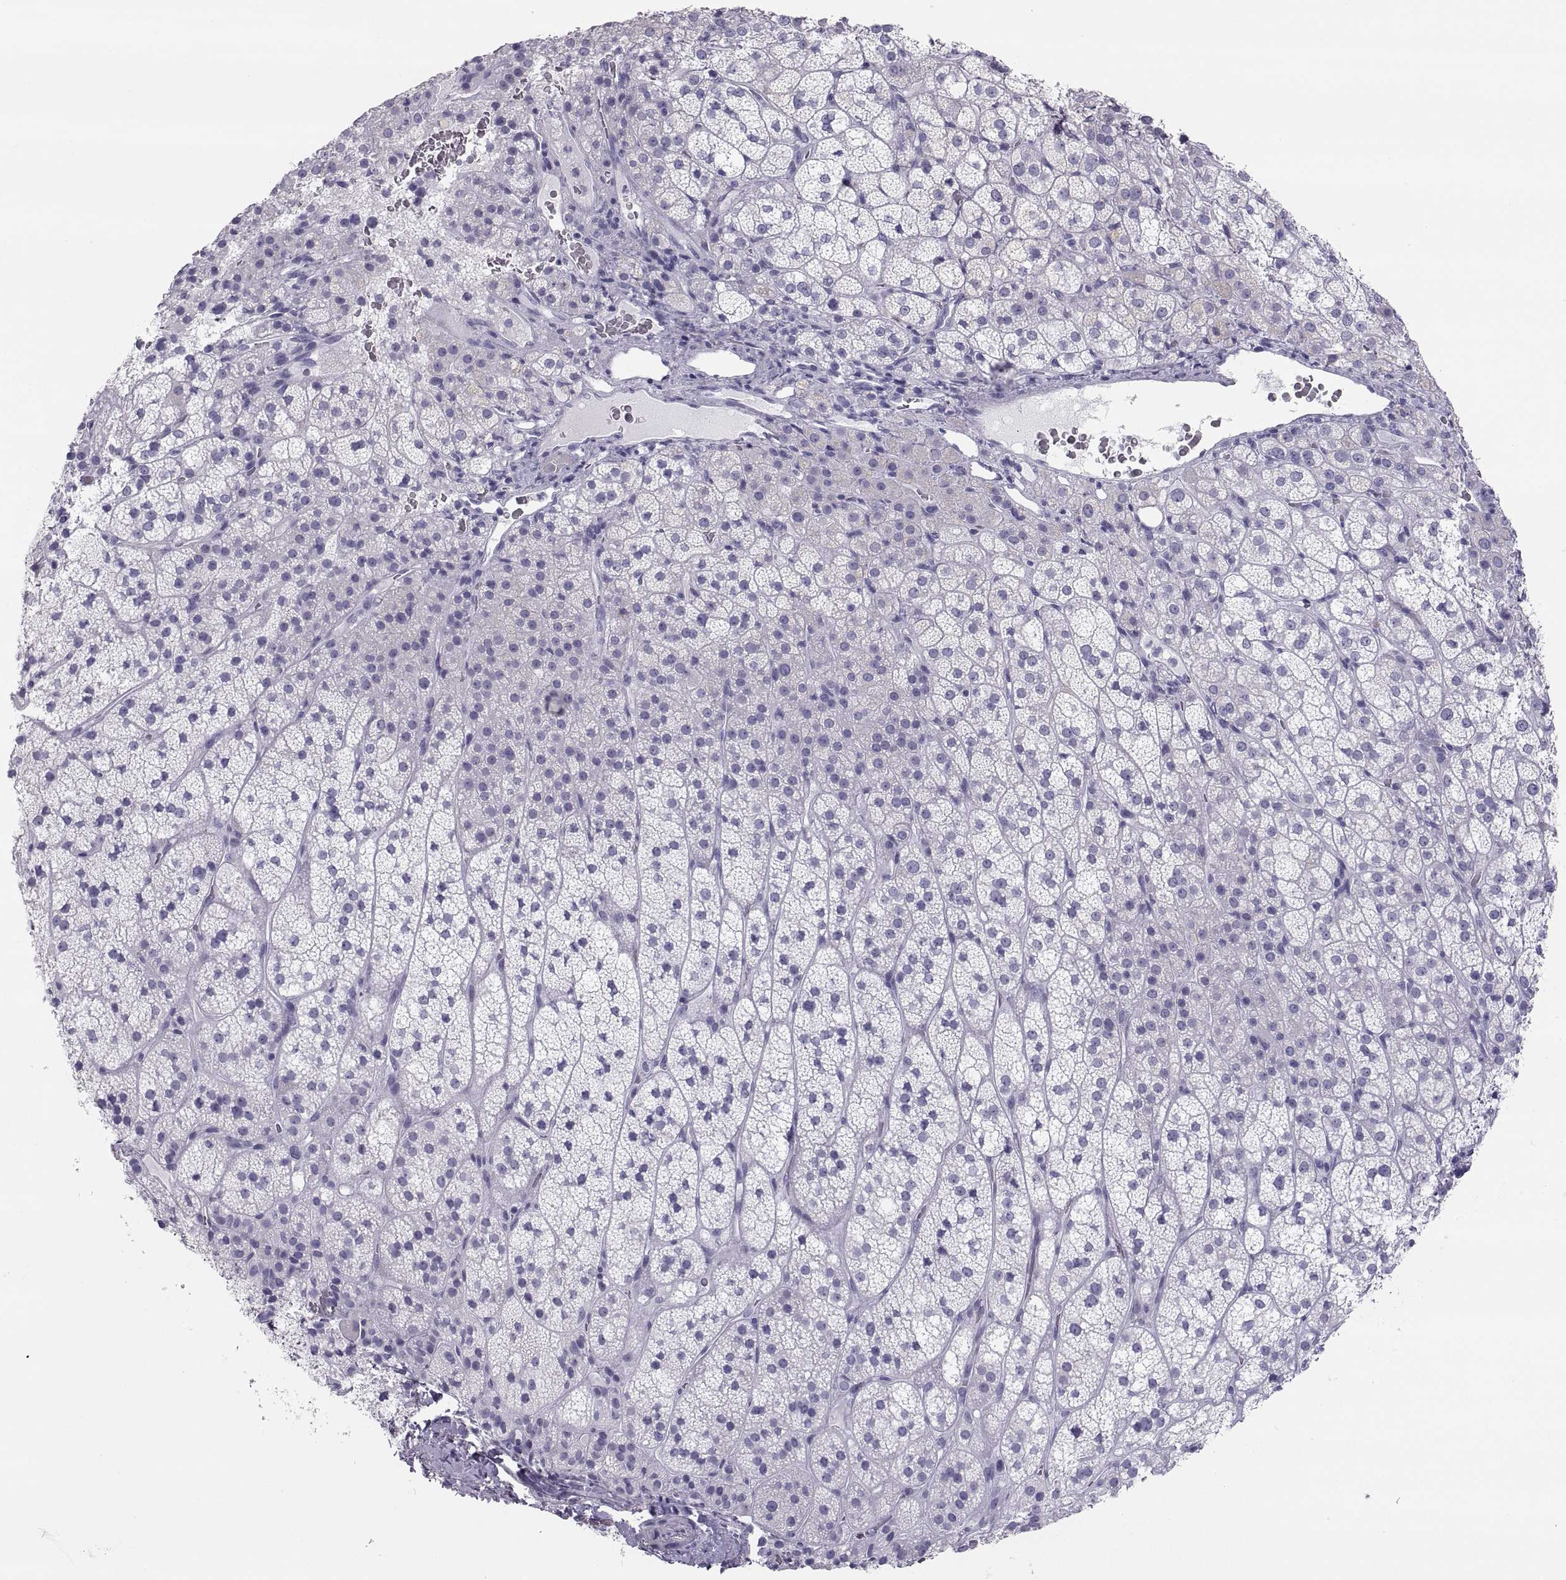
{"staining": {"intensity": "negative", "quantity": "none", "location": "none"}, "tissue": "adrenal gland", "cell_type": "Glandular cells", "image_type": "normal", "snomed": [{"axis": "morphology", "description": "Normal tissue, NOS"}, {"axis": "topography", "description": "Adrenal gland"}], "caption": "There is no significant positivity in glandular cells of adrenal gland.", "gene": "SEMG1", "patient": {"sex": "female", "age": 60}}